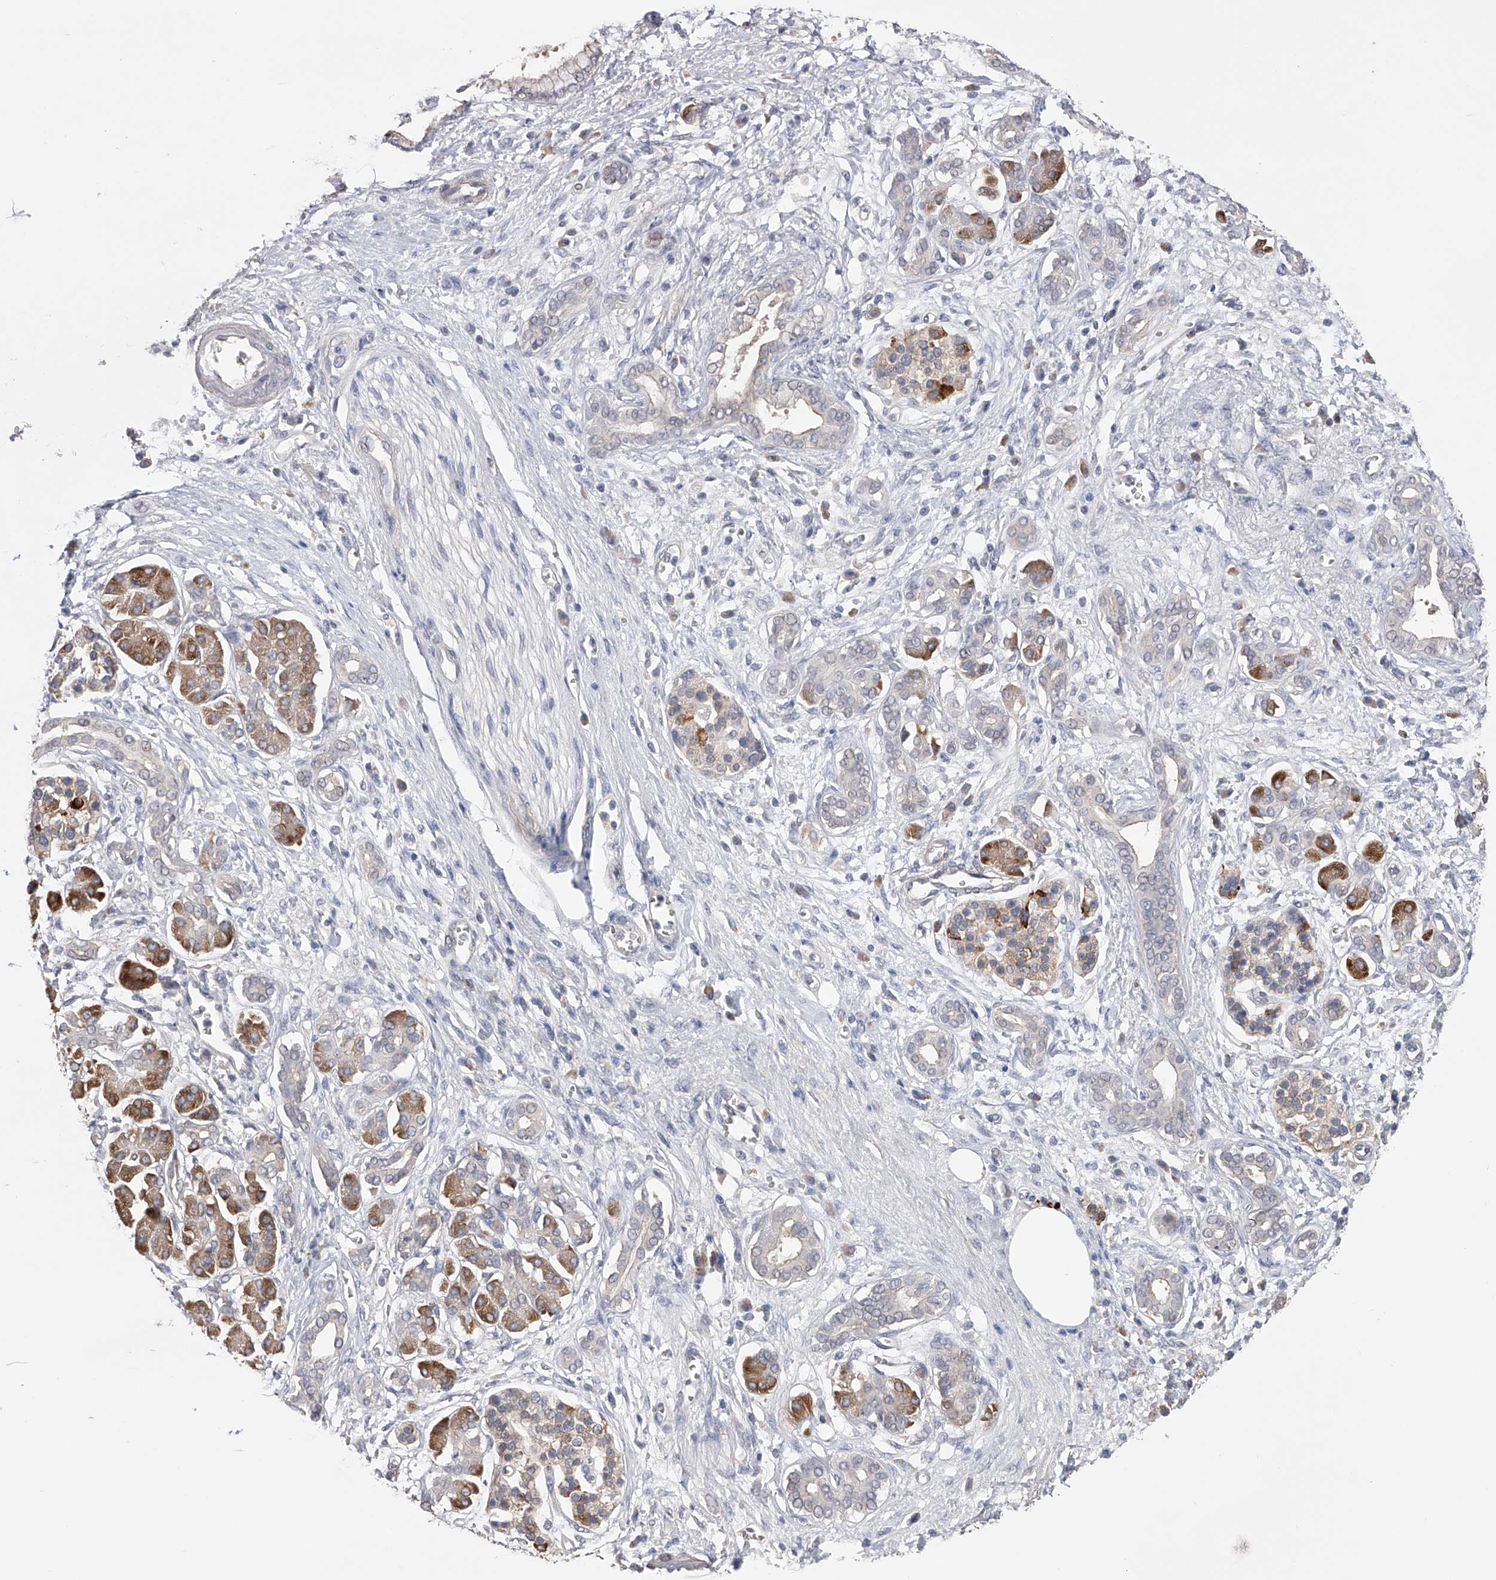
{"staining": {"intensity": "negative", "quantity": "none", "location": "none"}, "tissue": "pancreatic cancer", "cell_type": "Tumor cells", "image_type": "cancer", "snomed": [{"axis": "morphology", "description": "Adenocarcinoma, NOS"}, {"axis": "topography", "description": "Pancreas"}], "caption": "A high-resolution photomicrograph shows IHC staining of pancreatic adenocarcinoma, which displays no significant positivity in tumor cells. (Stains: DAB (3,3'-diaminobenzidine) immunohistochemistry (IHC) with hematoxylin counter stain, Microscopy: brightfield microscopy at high magnification).", "gene": "CFAP298", "patient": {"sex": "male", "age": 78}}